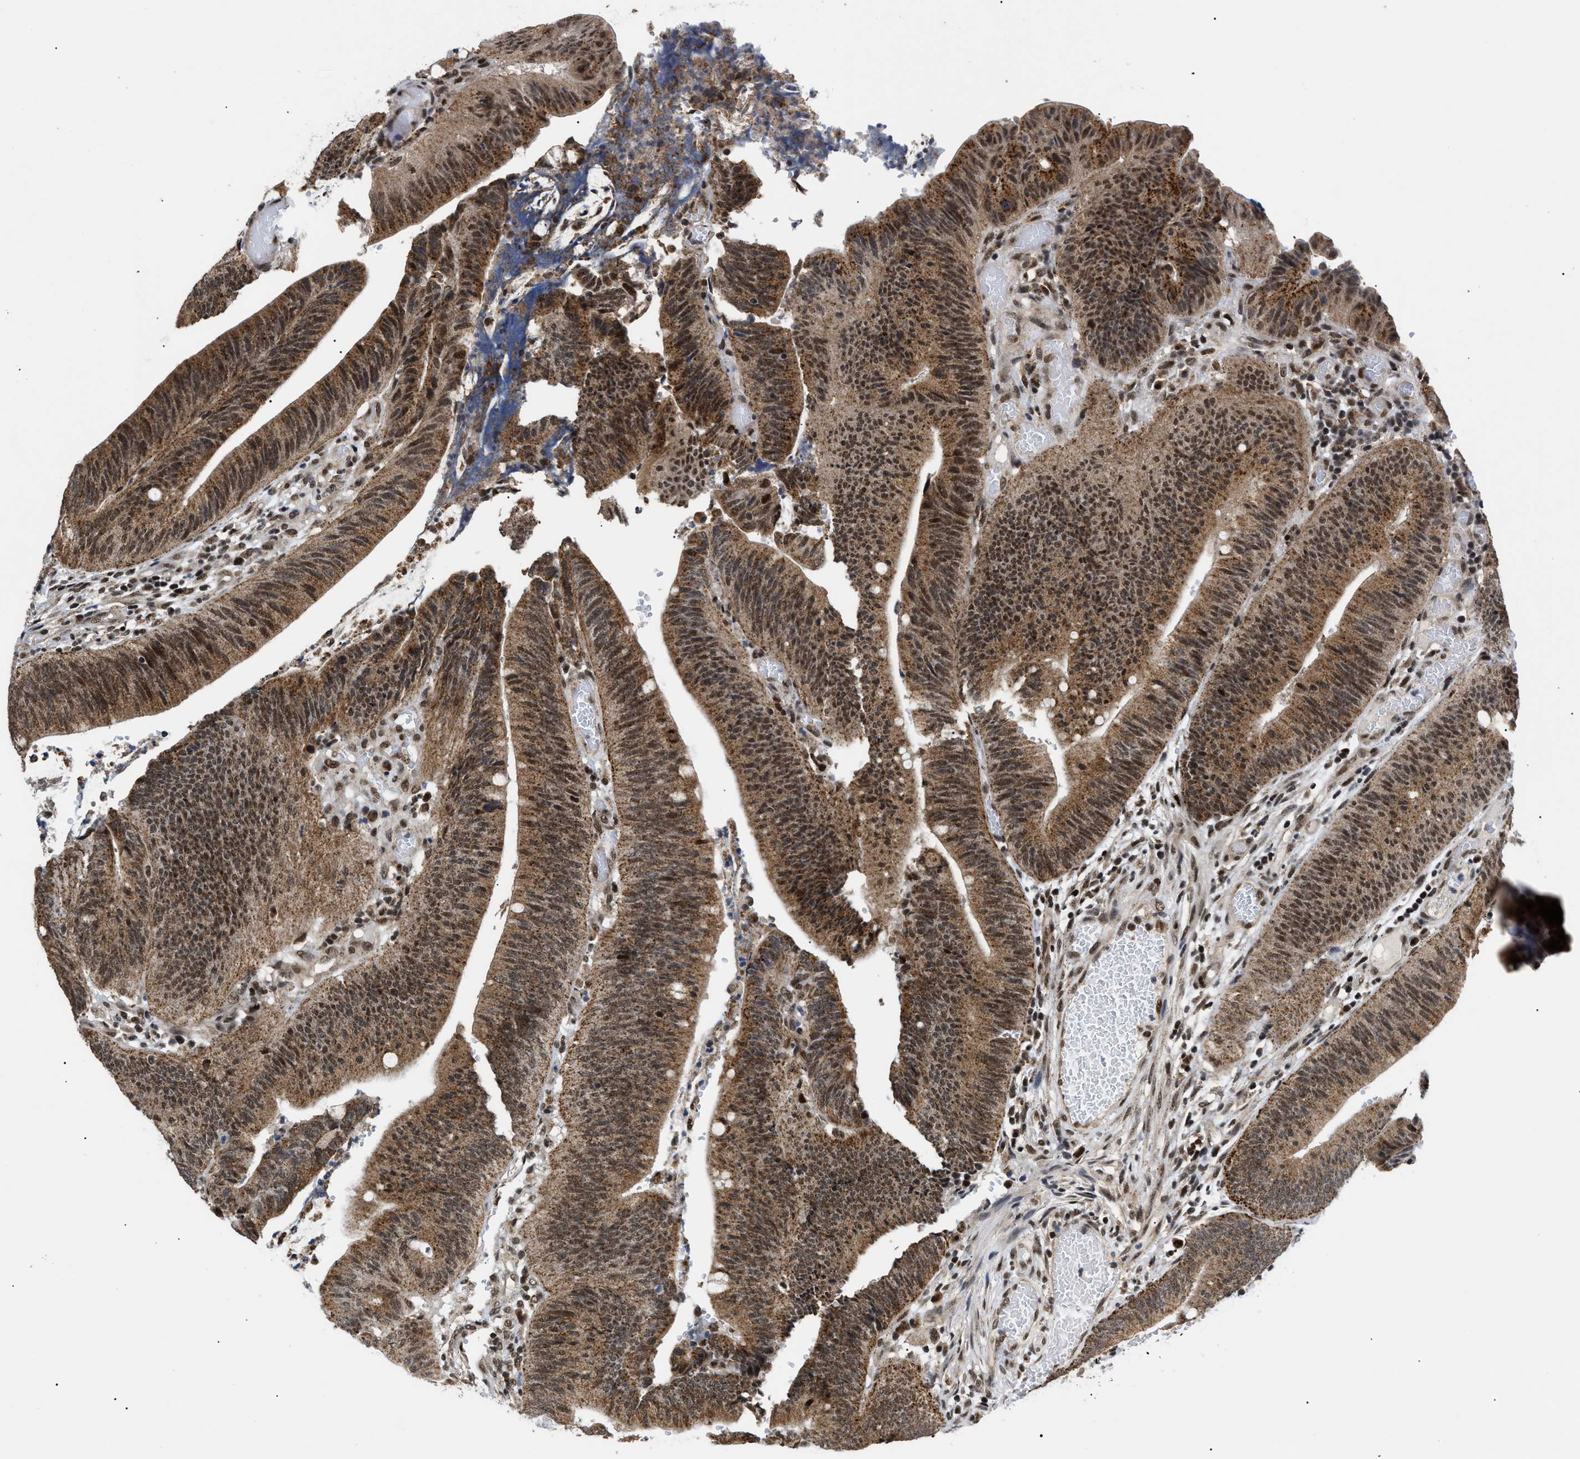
{"staining": {"intensity": "moderate", "quantity": ">75%", "location": "cytoplasmic/membranous,nuclear"}, "tissue": "colorectal cancer", "cell_type": "Tumor cells", "image_type": "cancer", "snomed": [{"axis": "morphology", "description": "Normal tissue, NOS"}, {"axis": "morphology", "description": "Adenocarcinoma, NOS"}, {"axis": "topography", "description": "Rectum"}], "caption": "Colorectal cancer stained with a brown dye shows moderate cytoplasmic/membranous and nuclear positive staining in about >75% of tumor cells.", "gene": "ZBTB11", "patient": {"sex": "female", "age": 66}}